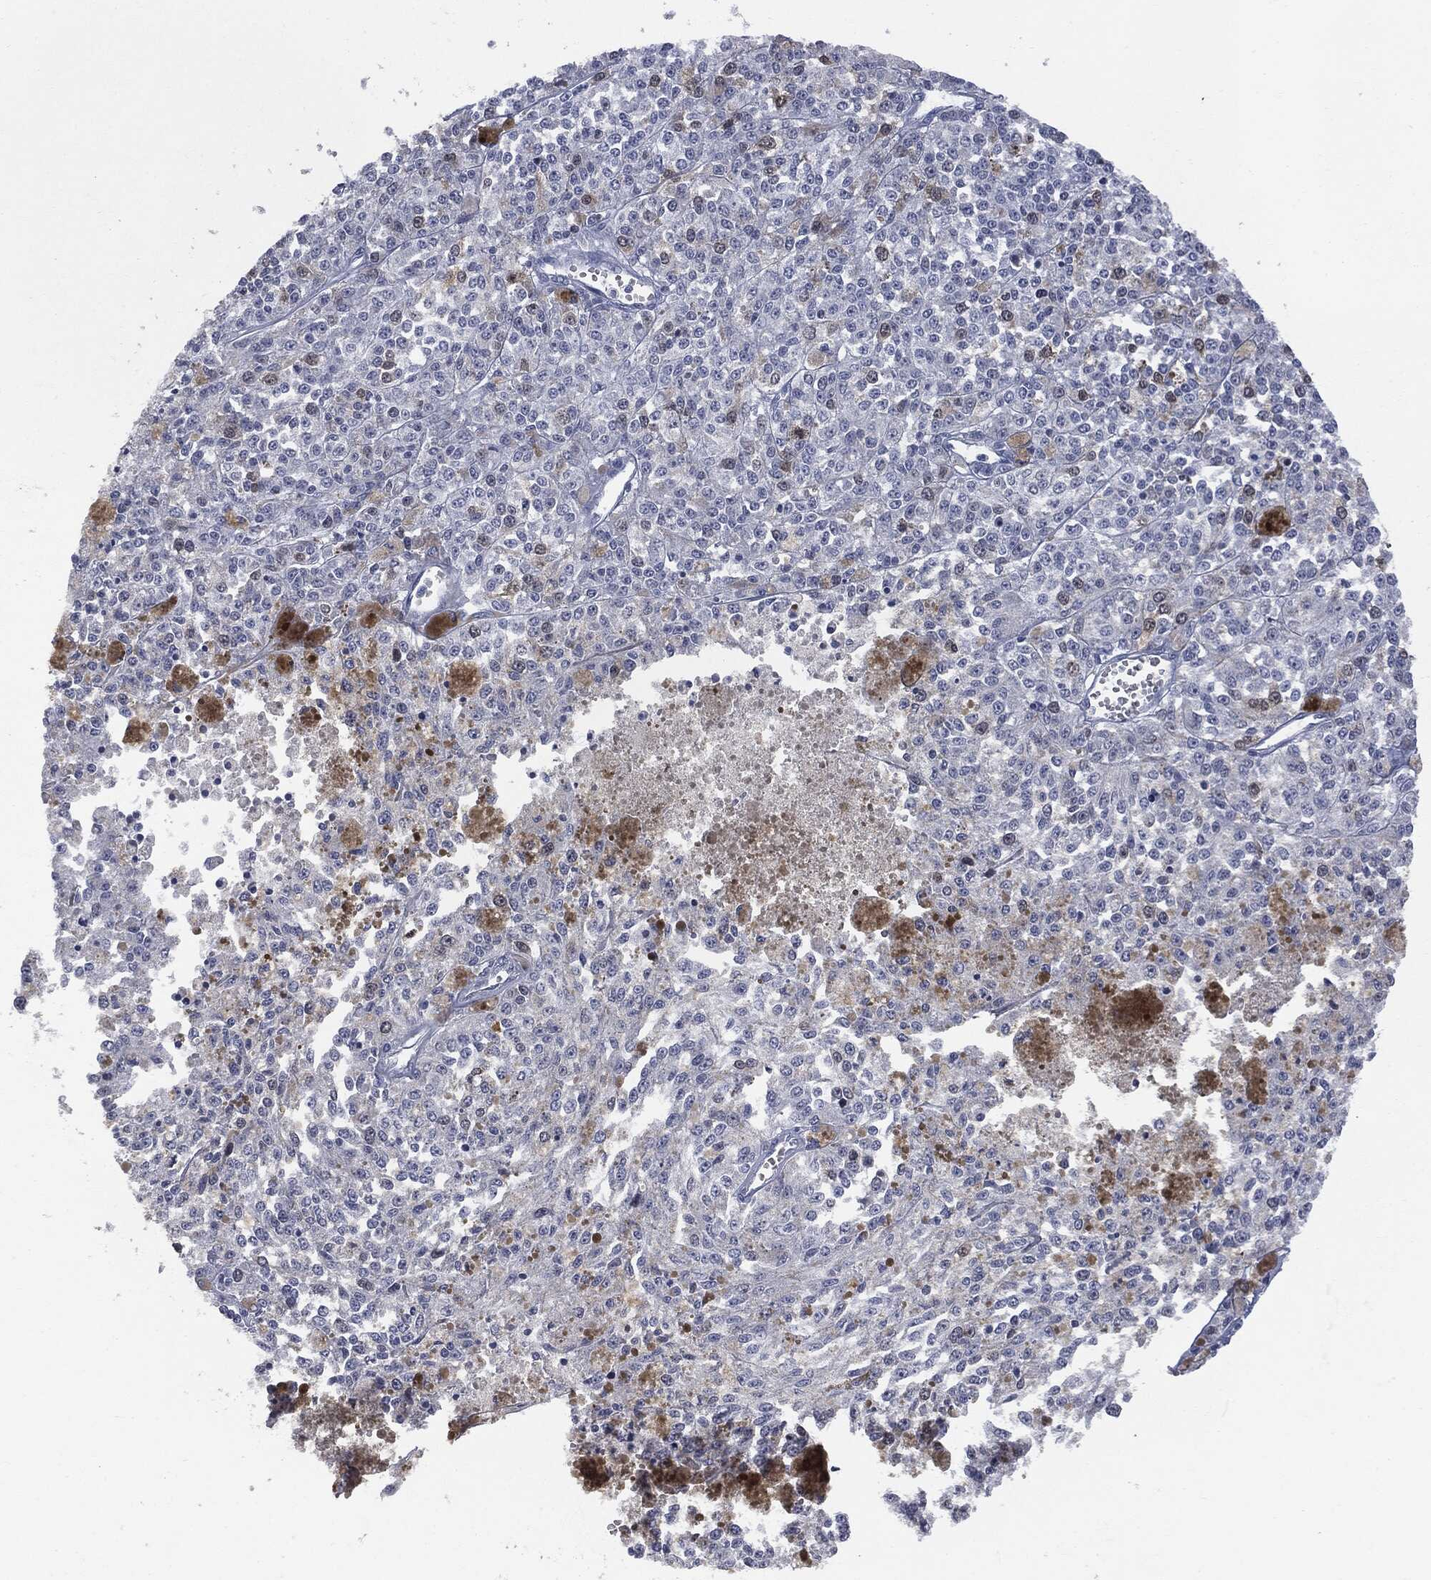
{"staining": {"intensity": "negative", "quantity": "none", "location": "none"}, "tissue": "melanoma", "cell_type": "Tumor cells", "image_type": "cancer", "snomed": [{"axis": "morphology", "description": "Malignant melanoma, Metastatic site"}, {"axis": "topography", "description": "Lymph node"}], "caption": "A high-resolution image shows IHC staining of melanoma, which exhibits no significant positivity in tumor cells.", "gene": "UBE2C", "patient": {"sex": "female", "age": 64}}